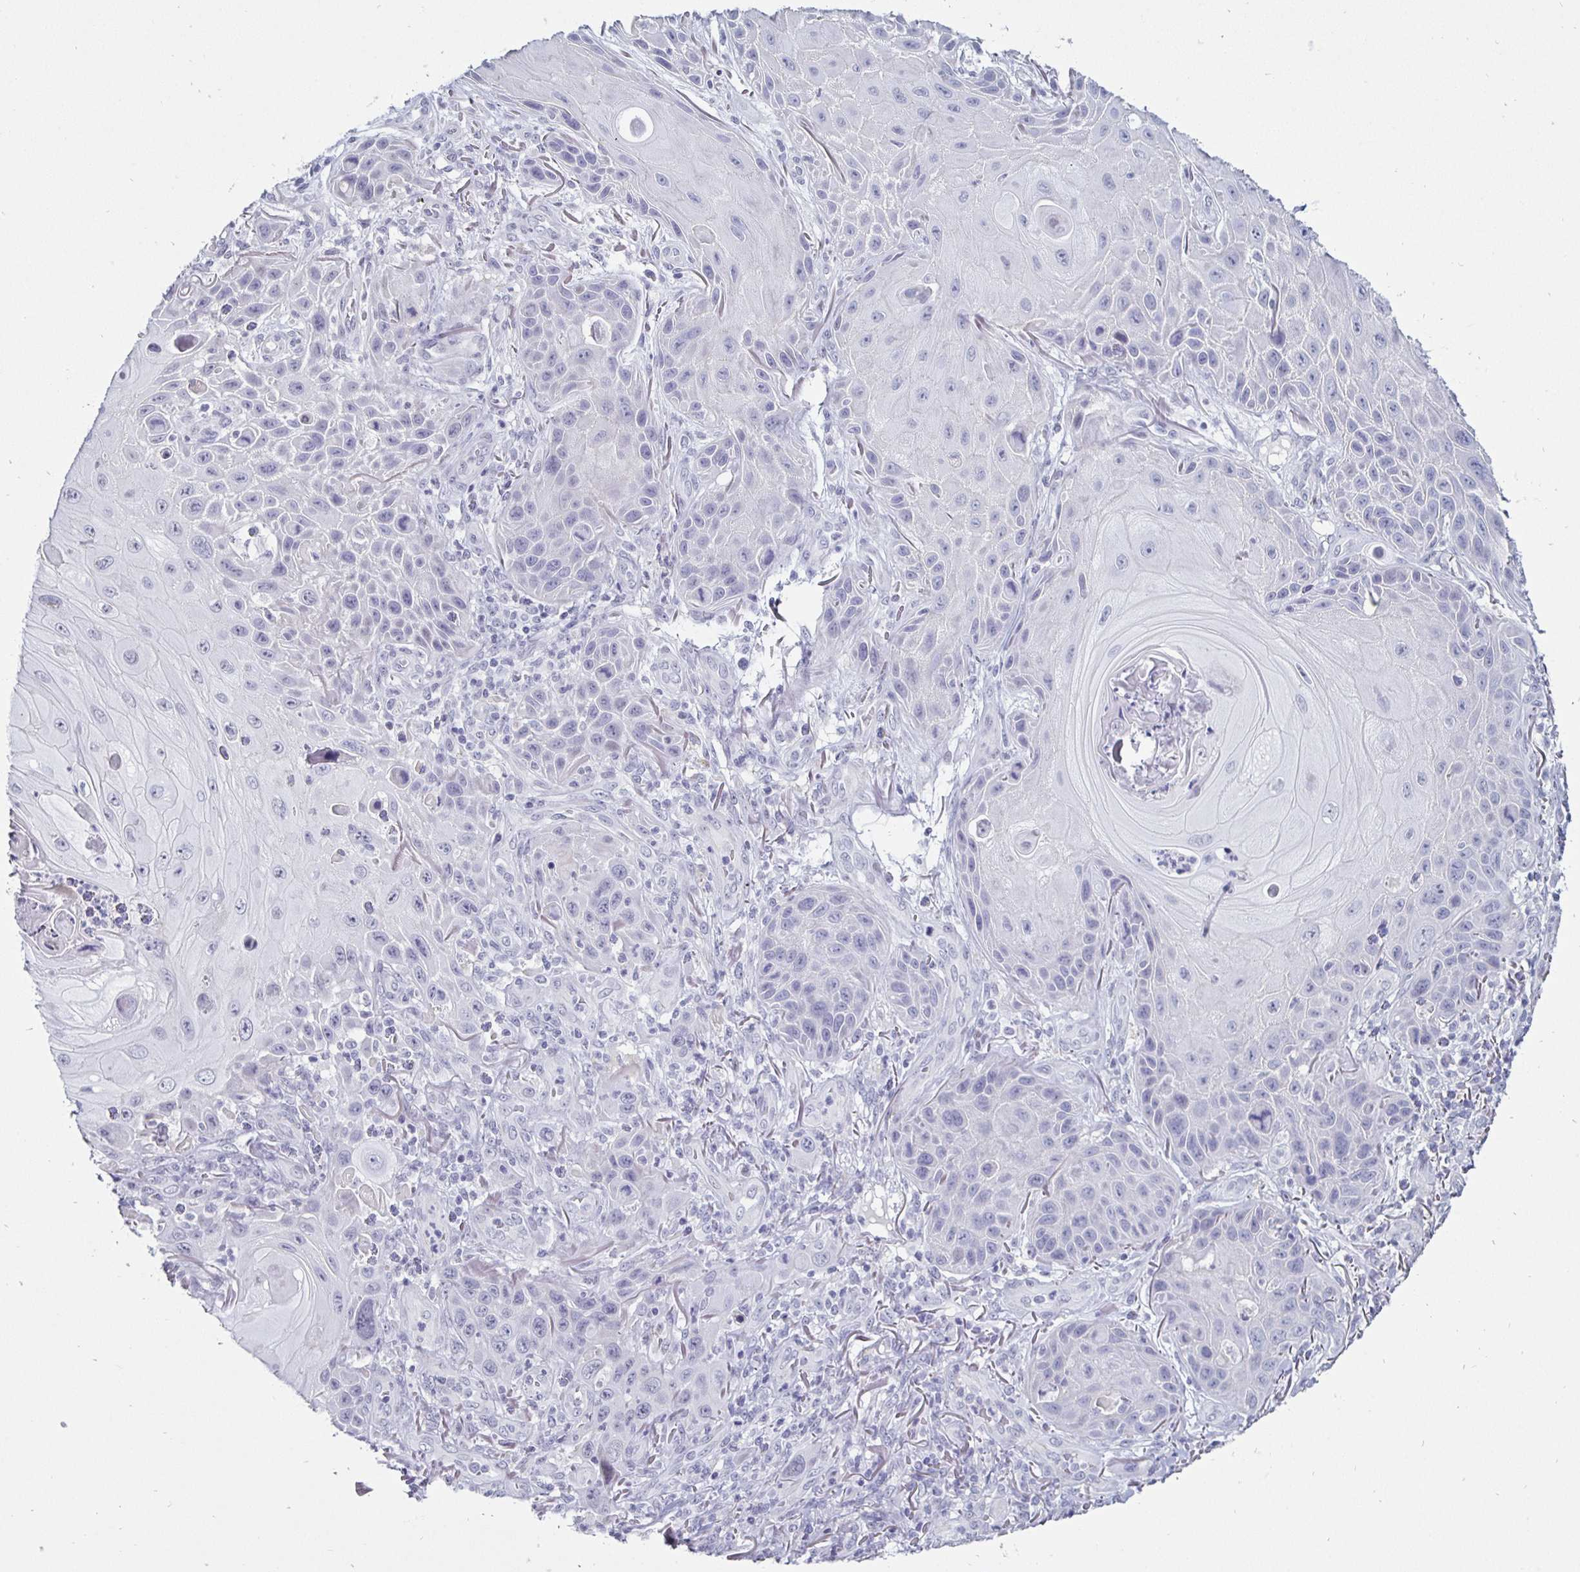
{"staining": {"intensity": "negative", "quantity": "none", "location": "none"}, "tissue": "skin cancer", "cell_type": "Tumor cells", "image_type": "cancer", "snomed": [{"axis": "morphology", "description": "Squamous cell carcinoma, NOS"}, {"axis": "topography", "description": "Skin"}], "caption": "Immunohistochemistry (IHC) of squamous cell carcinoma (skin) exhibits no positivity in tumor cells.", "gene": "OOSP2", "patient": {"sex": "female", "age": 94}}